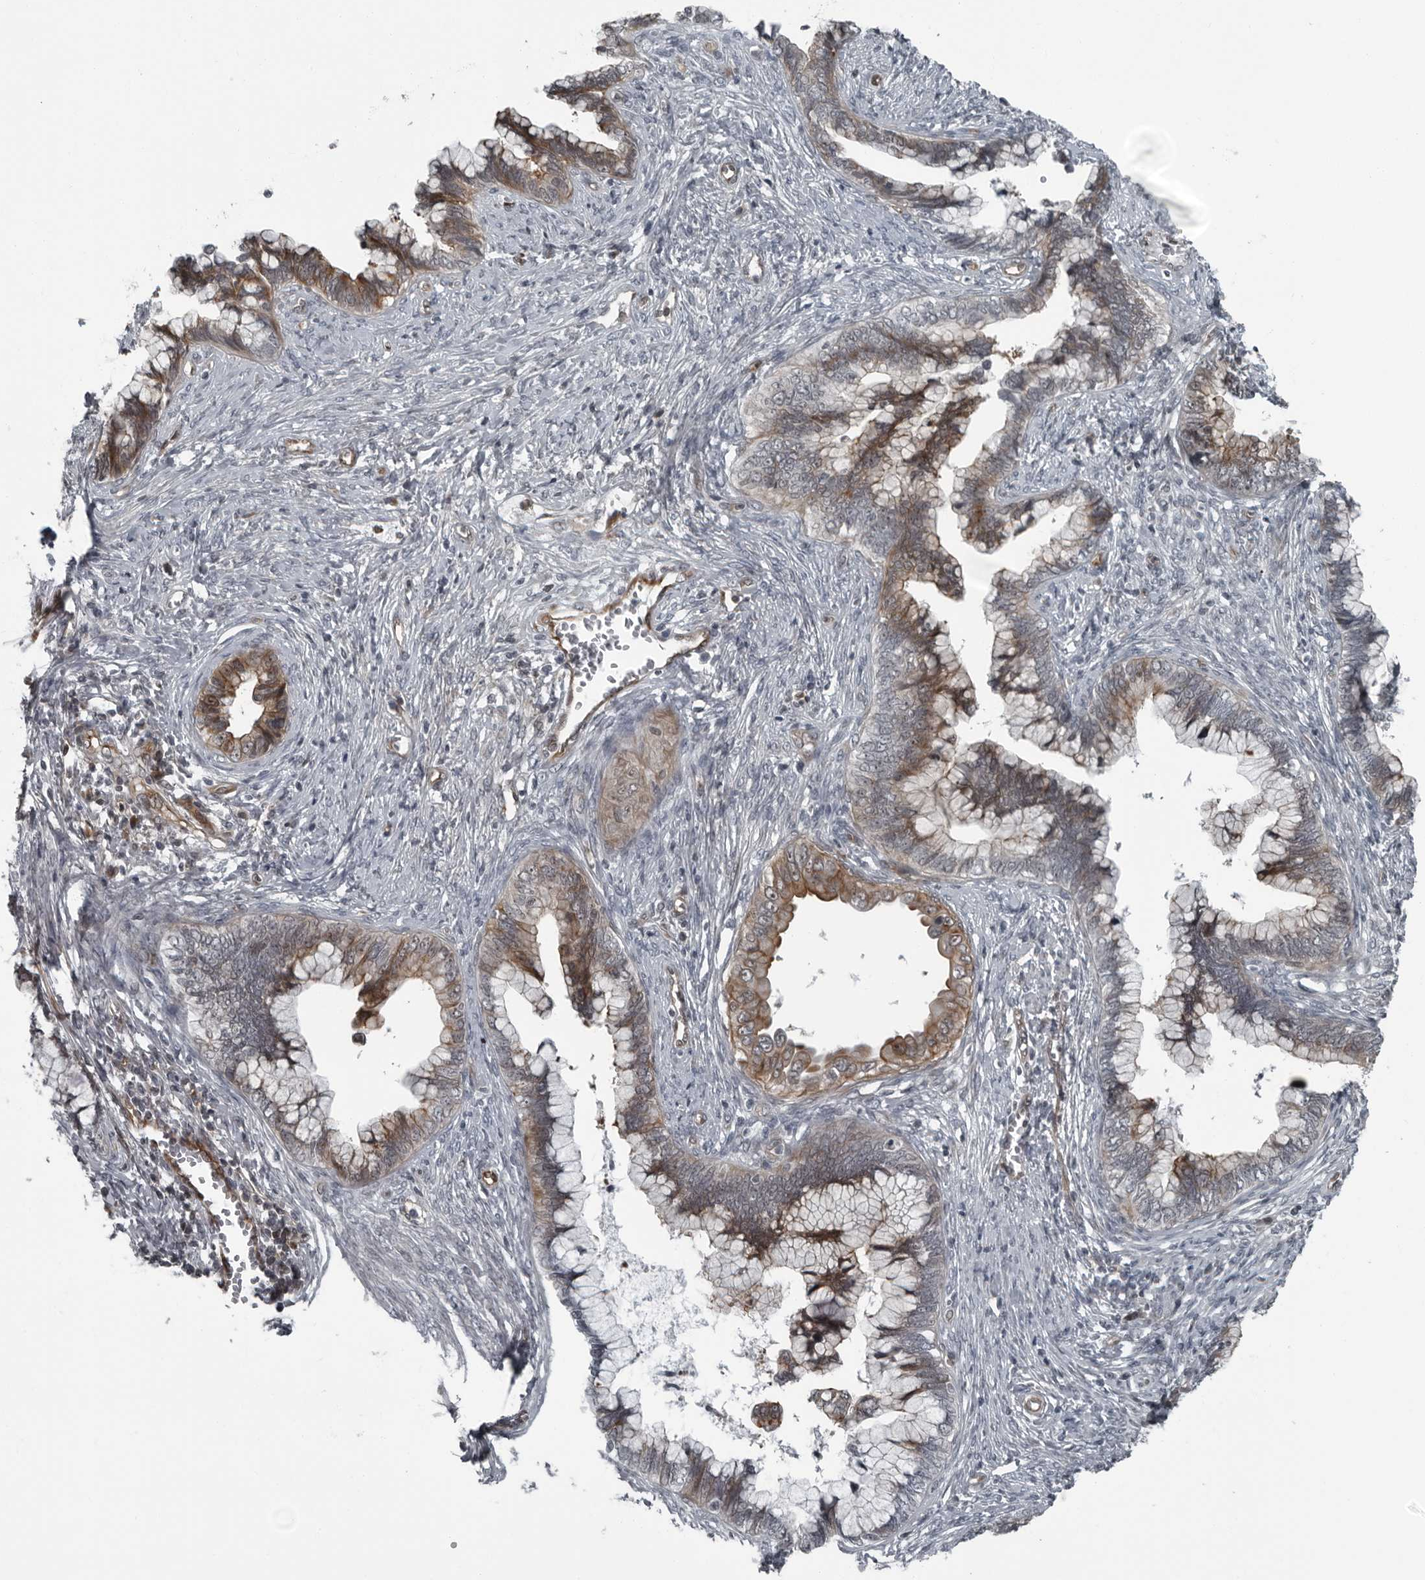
{"staining": {"intensity": "moderate", "quantity": "25%-75%", "location": "cytoplasmic/membranous"}, "tissue": "cervical cancer", "cell_type": "Tumor cells", "image_type": "cancer", "snomed": [{"axis": "morphology", "description": "Adenocarcinoma, NOS"}, {"axis": "topography", "description": "Cervix"}], "caption": "Cervical adenocarcinoma stained for a protein displays moderate cytoplasmic/membranous positivity in tumor cells.", "gene": "FAM102B", "patient": {"sex": "female", "age": 44}}